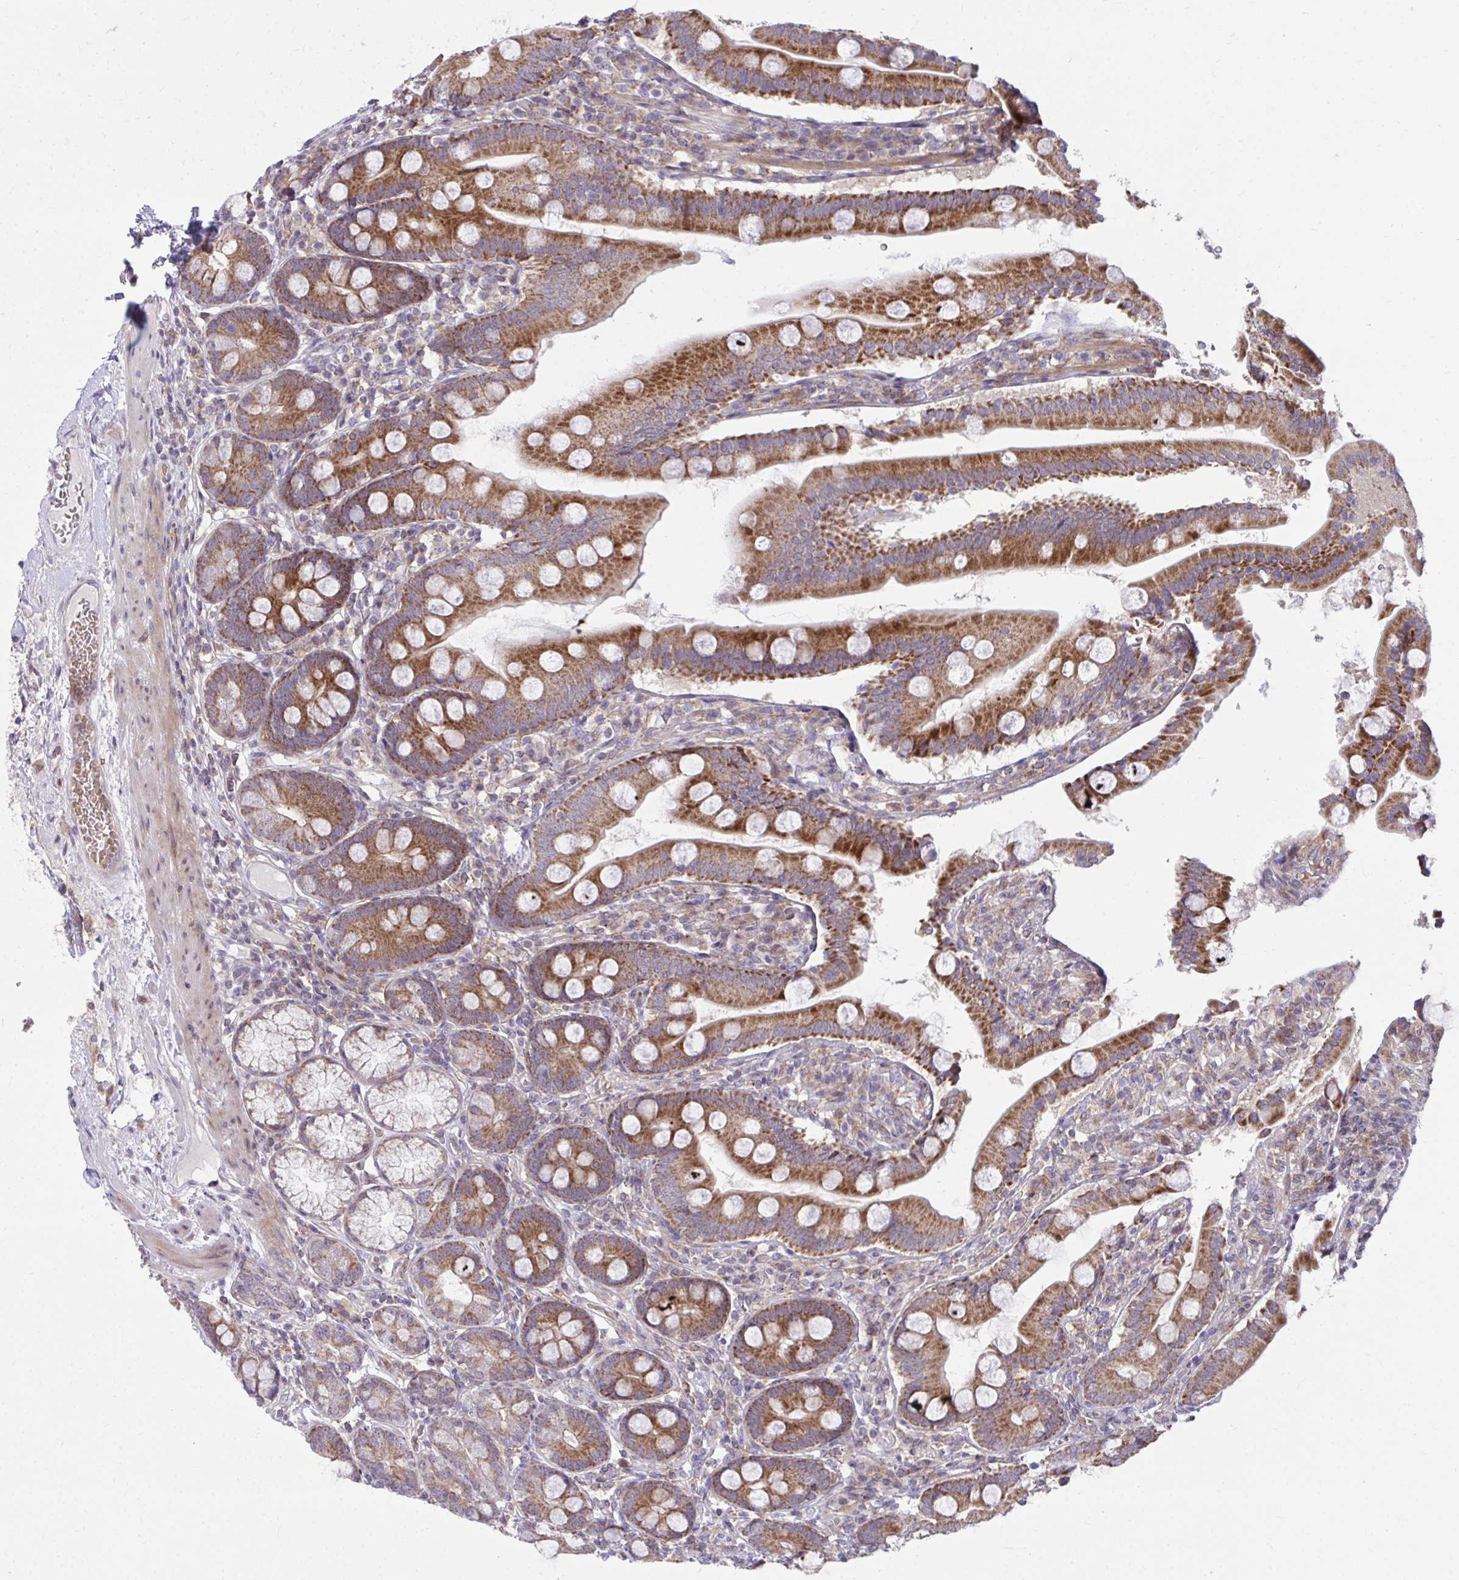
{"staining": {"intensity": "strong", "quantity": ">75%", "location": "cytoplasmic/membranous"}, "tissue": "duodenum", "cell_type": "Glandular cells", "image_type": "normal", "snomed": [{"axis": "morphology", "description": "Normal tissue, NOS"}, {"axis": "topography", "description": "Duodenum"}], "caption": "This image shows immunohistochemistry staining of normal human duodenum, with high strong cytoplasmic/membranous staining in about >75% of glandular cells.", "gene": "C16orf54", "patient": {"sex": "female", "age": 67}}